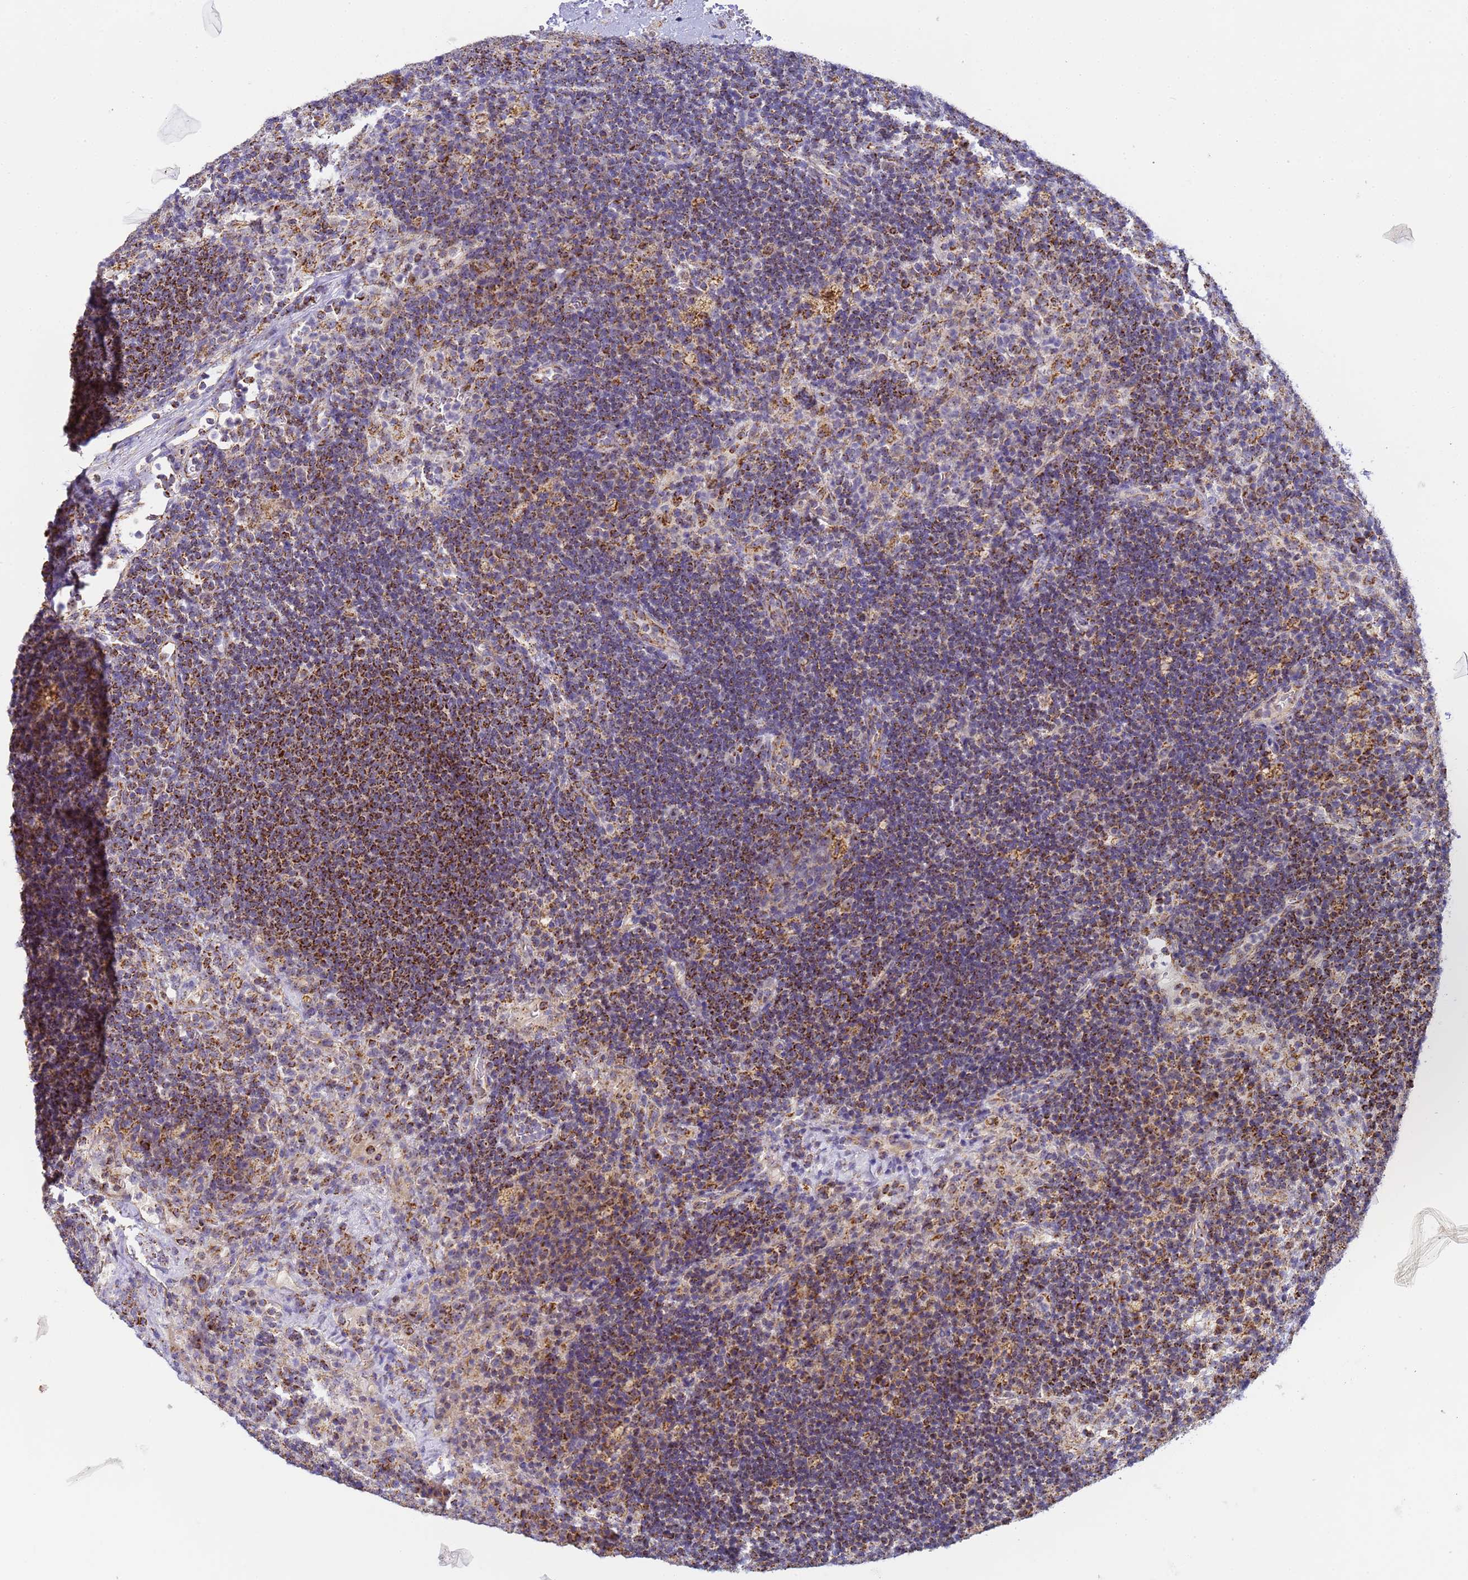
{"staining": {"intensity": "moderate", "quantity": "<25%", "location": "cytoplasmic/membranous"}, "tissue": "lymph node", "cell_type": "Germinal center cells", "image_type": "normal", "snomed": [{"axis": "morphology", "description": "Normal tissue, NOS"}, {"axis": "topography", "description": "Lymph node"}], "caption": "Human lymph node stained with a brown dye exhibits moderate cytoplasmic/membranous positive expression in approximately <25% of germinal center cells.", "gene": "FRG2B", "patient": {"sex": "female", "age": 70}}